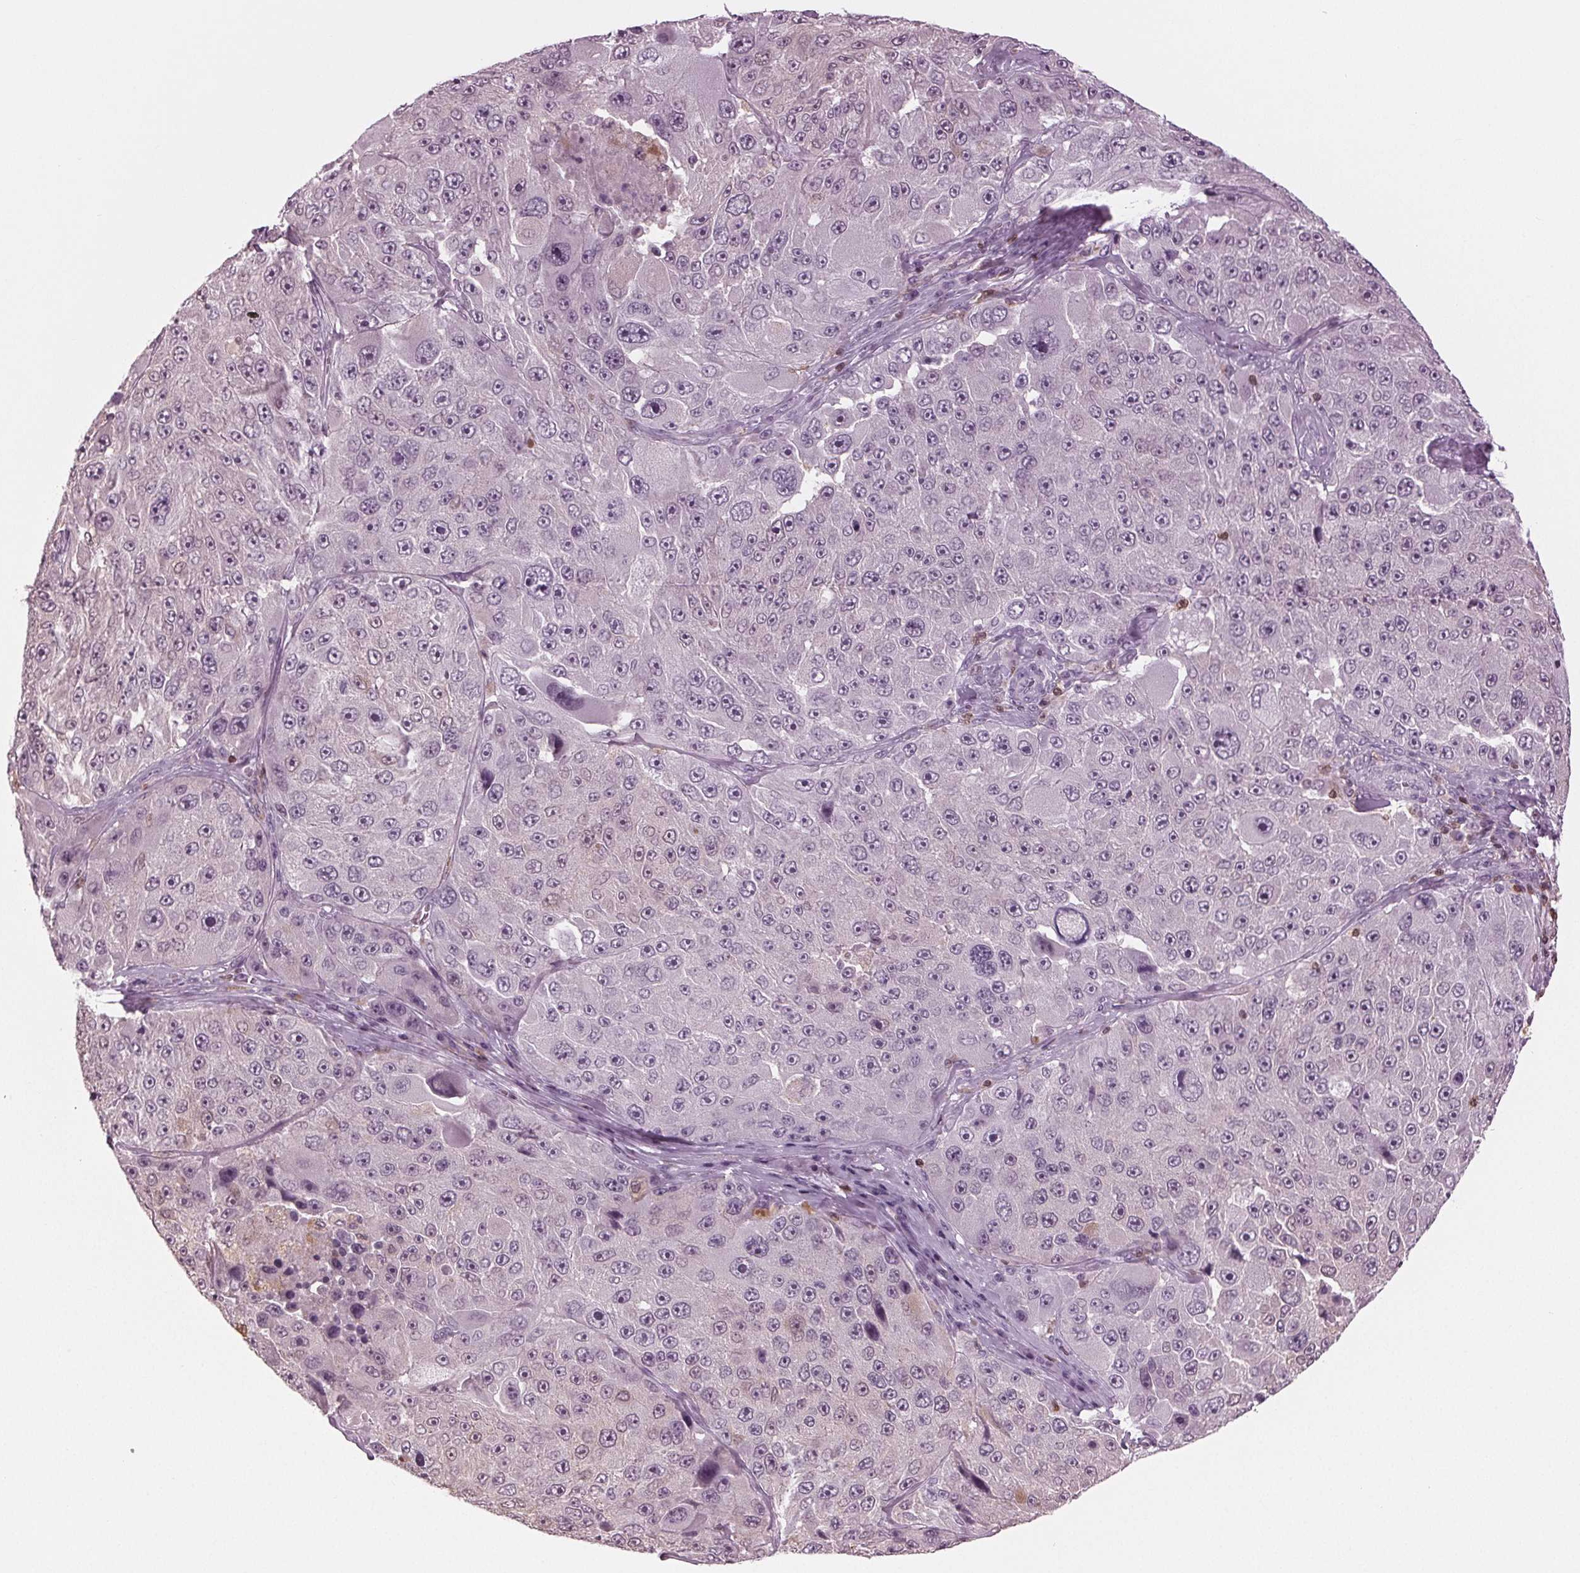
{"staining": {"intensity": "negative", "quantity": "none", "location": "none"}, "tissue": "melanoma", "cell_type": "Tumor cells", "image_type": "cancer", "snomed": [{"axis": "morphology", "description": "Malignant melanoma, Metastatic site"}, {"axis": "topography", "description": "Lymph node"}], "caption": "High magnification brightfield microscopy of malignant melanoma (metastatic site) stained with DAB (3,3'-diaminobenzidine) (brown) and counterstained with hematoxylin (blue): tumor cells show no significant positivity. (Stains: DAB immunohistochemistry with hematoxylin counter stain, Microscopy: brightfield microscopy at high magnification).", "gene": "BTLA", "patient": {"sex": "male", "age": 62}}